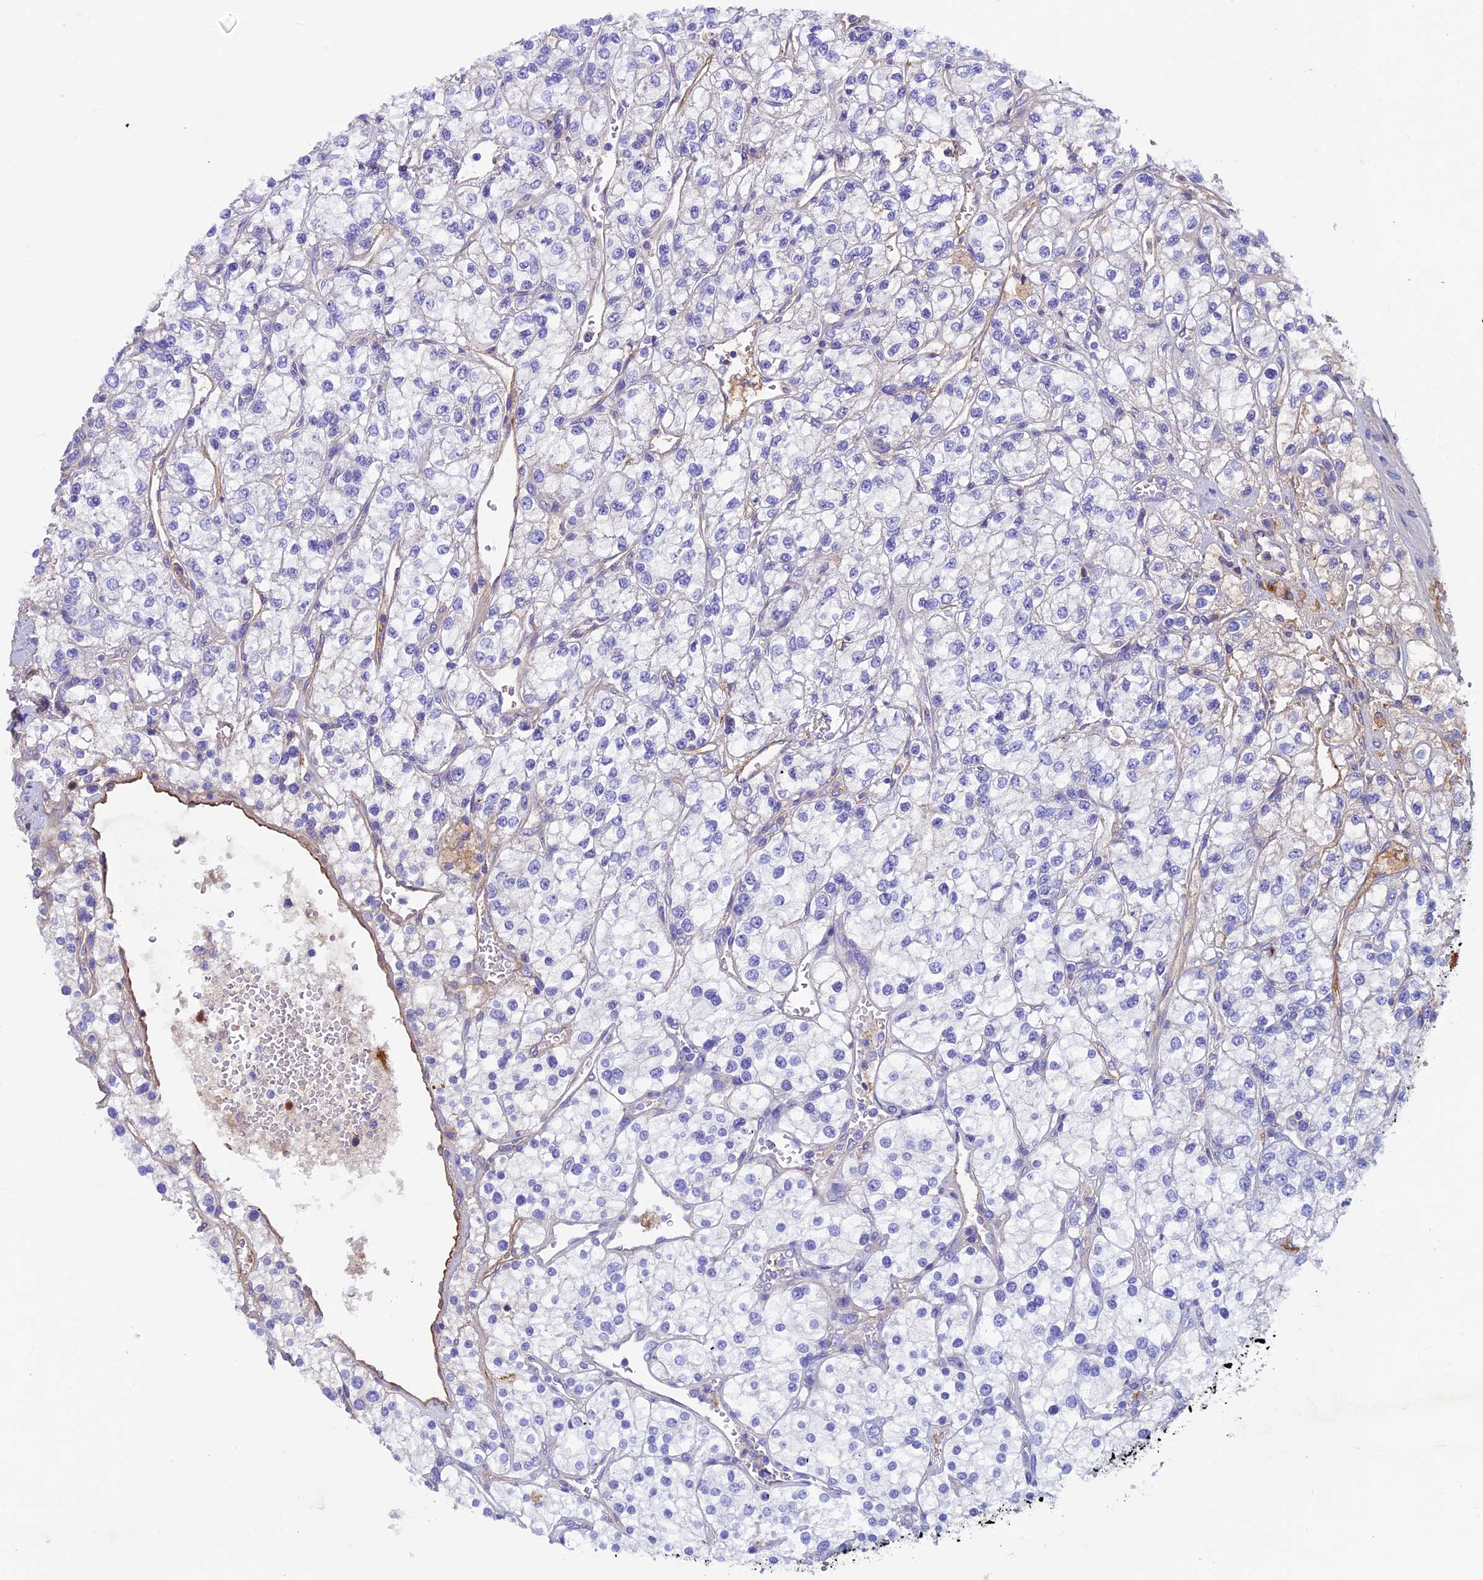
{"staining": {"intensity": "negative", "quantity": "none", "location": "none"}, "tissue": "renal cancer", "cell_type": "Tumor cells", "image_type": "cancer", "snomed": [{"axis": "morphology", "description": "Adenocarcinoma, NOS"}, {"axis": "topography", "description": "Kidney"}], "caption": "DAB (3,3'-diaminobenzidine) immunohistochemical staining of human renal cancer displays no significant staining in tumor cells. (DAB immunohistochemistry visualized using brightfield microscopy, high magnification).", "gene": "IGSF6", "patient": {"sex": "male", "age": 80}}